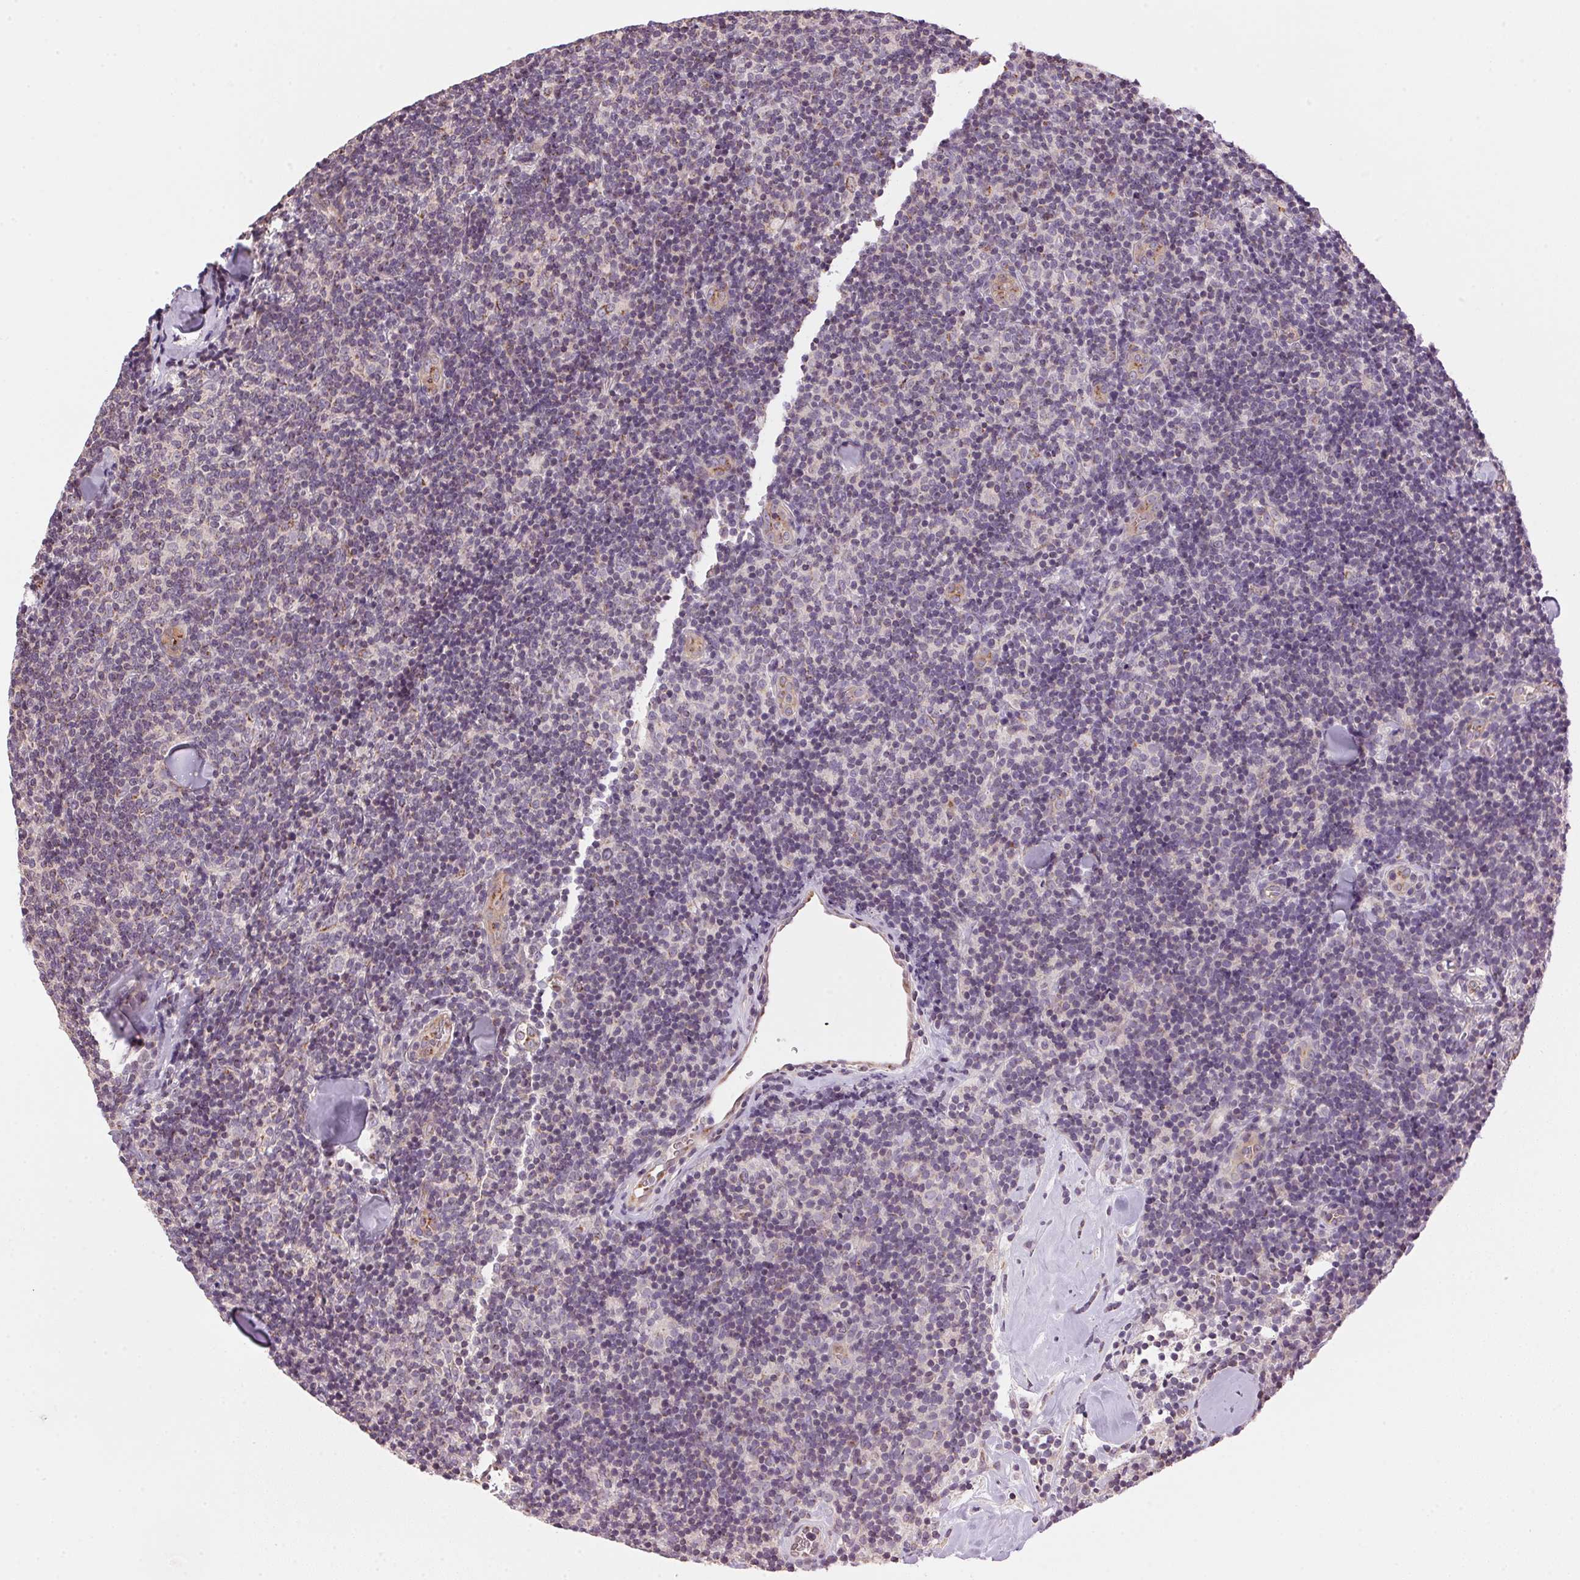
{"staining": {"intensity": "negative", "quantity": "none", "location": "none"}, "tissue": "lymphoma", "cell_type": "Tumor cells", "image_type": "cancer", "snomed": [{"axis": "morphology", "description": "Malignant lymphoma, non-Hodgkin's type, Low grade"}, {"axis": "topography", "description": "Lymph node"}], "caption": "A photomicrograph of human lymphoma is negative for staining in tumor cells. (Brightfield microscopy of DAB immunohistochemistry (IHC) at high magnification).", "gene": "GOLPH3", "patient": {"sex": "female", "age": 56}}